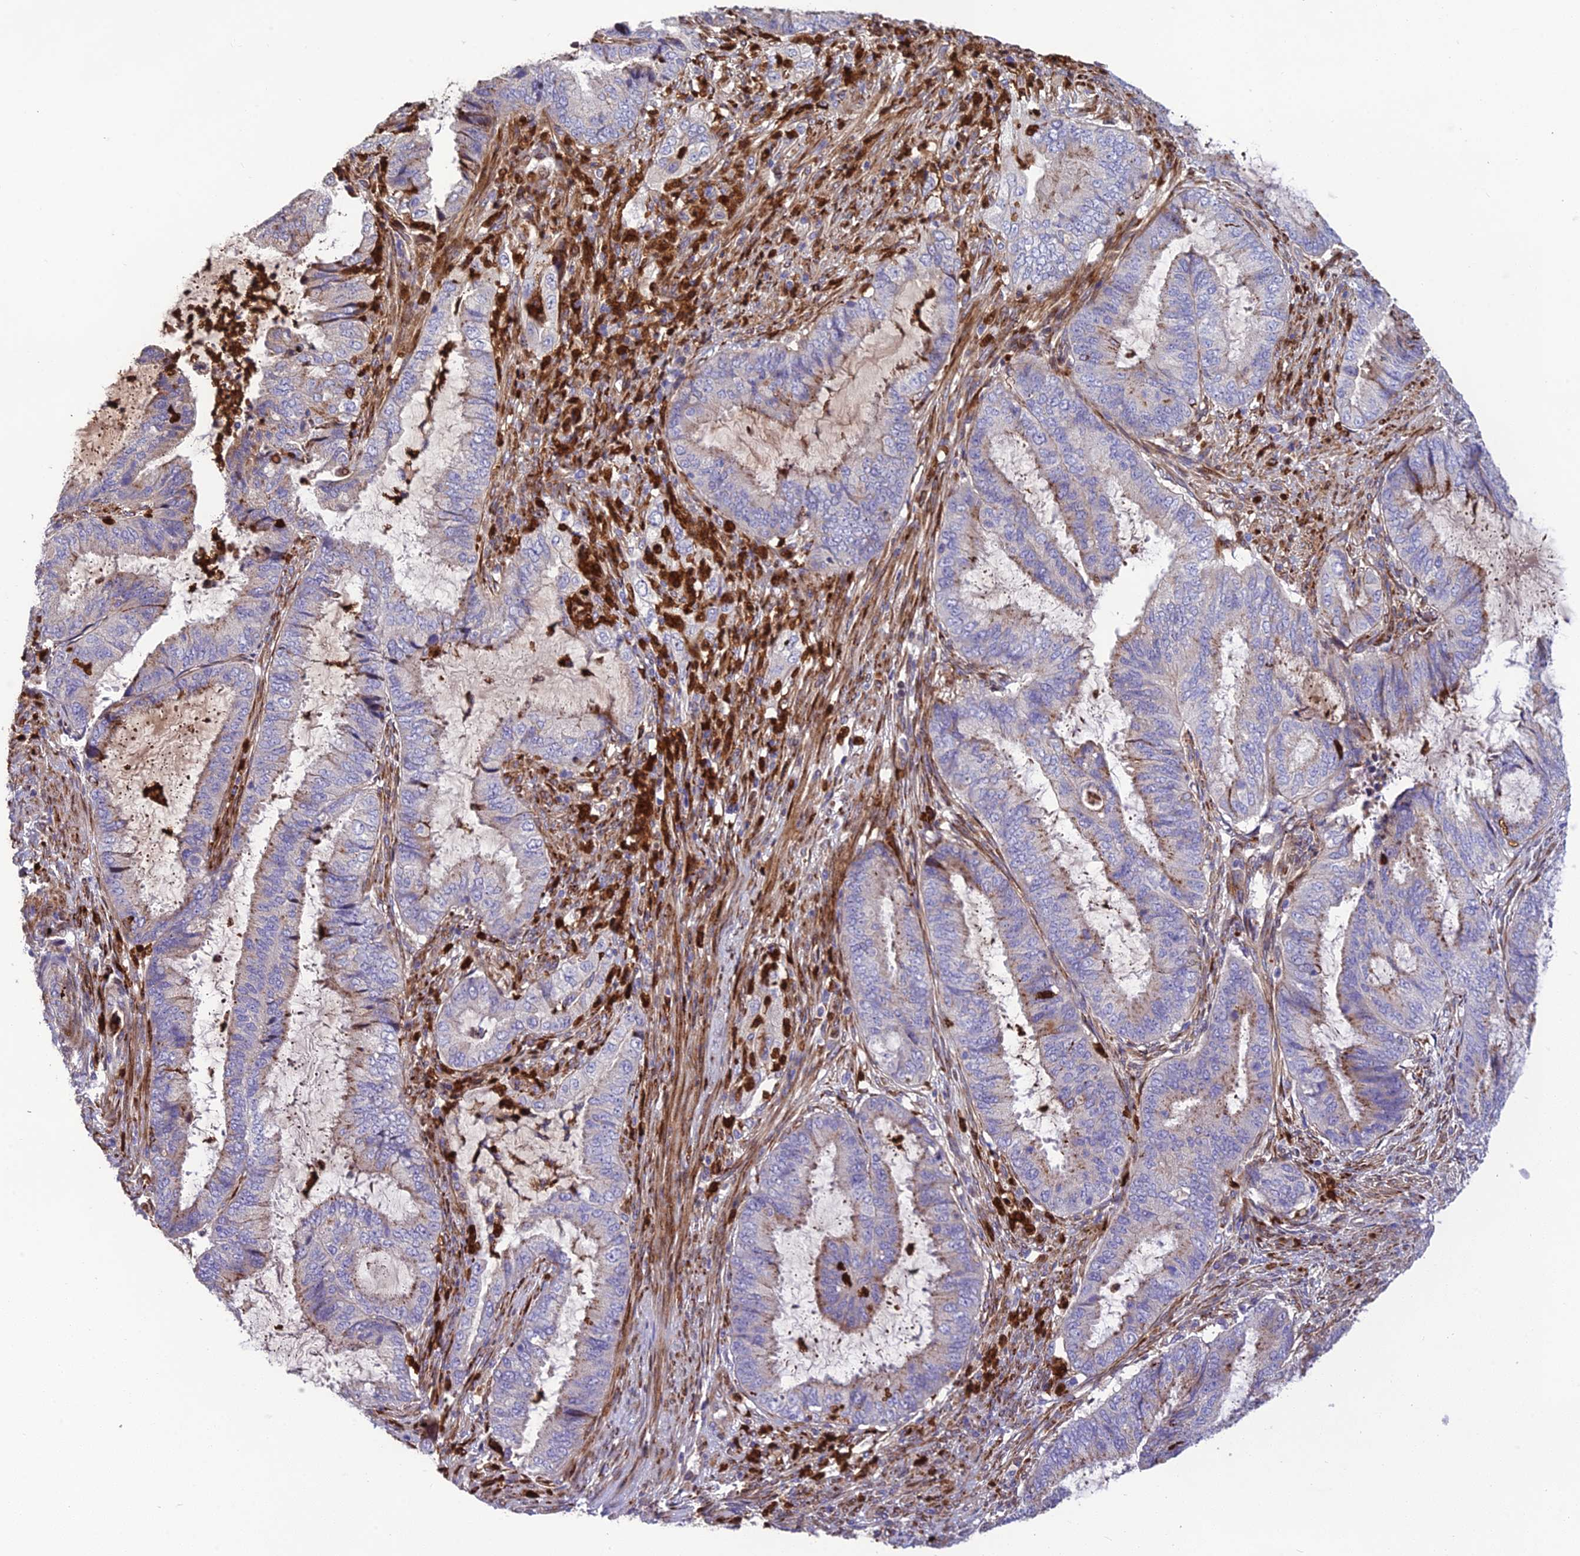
{"staining": {"intensity": "weak", "quantity": "25%-75%", "location": "cytoplasmic/membranous"}, "tissue": "endometrial cancer", "cell_type": "Tumor cells", "image_type": "cancer", "snomed": [{"axis": "morphology", "description": "Adenocarcinoma, NOS"}, {"axis": "topography", "description": "Endometrium"}], "caption": "Immunohistochemical staining of human endometrial cancer shows low levels of weak cytoplasmic/membranous protein expression in about 25%-75% of tumor cells.", "gene": "CPSF4L", "patient": {"sex": "female", "age": 51}}